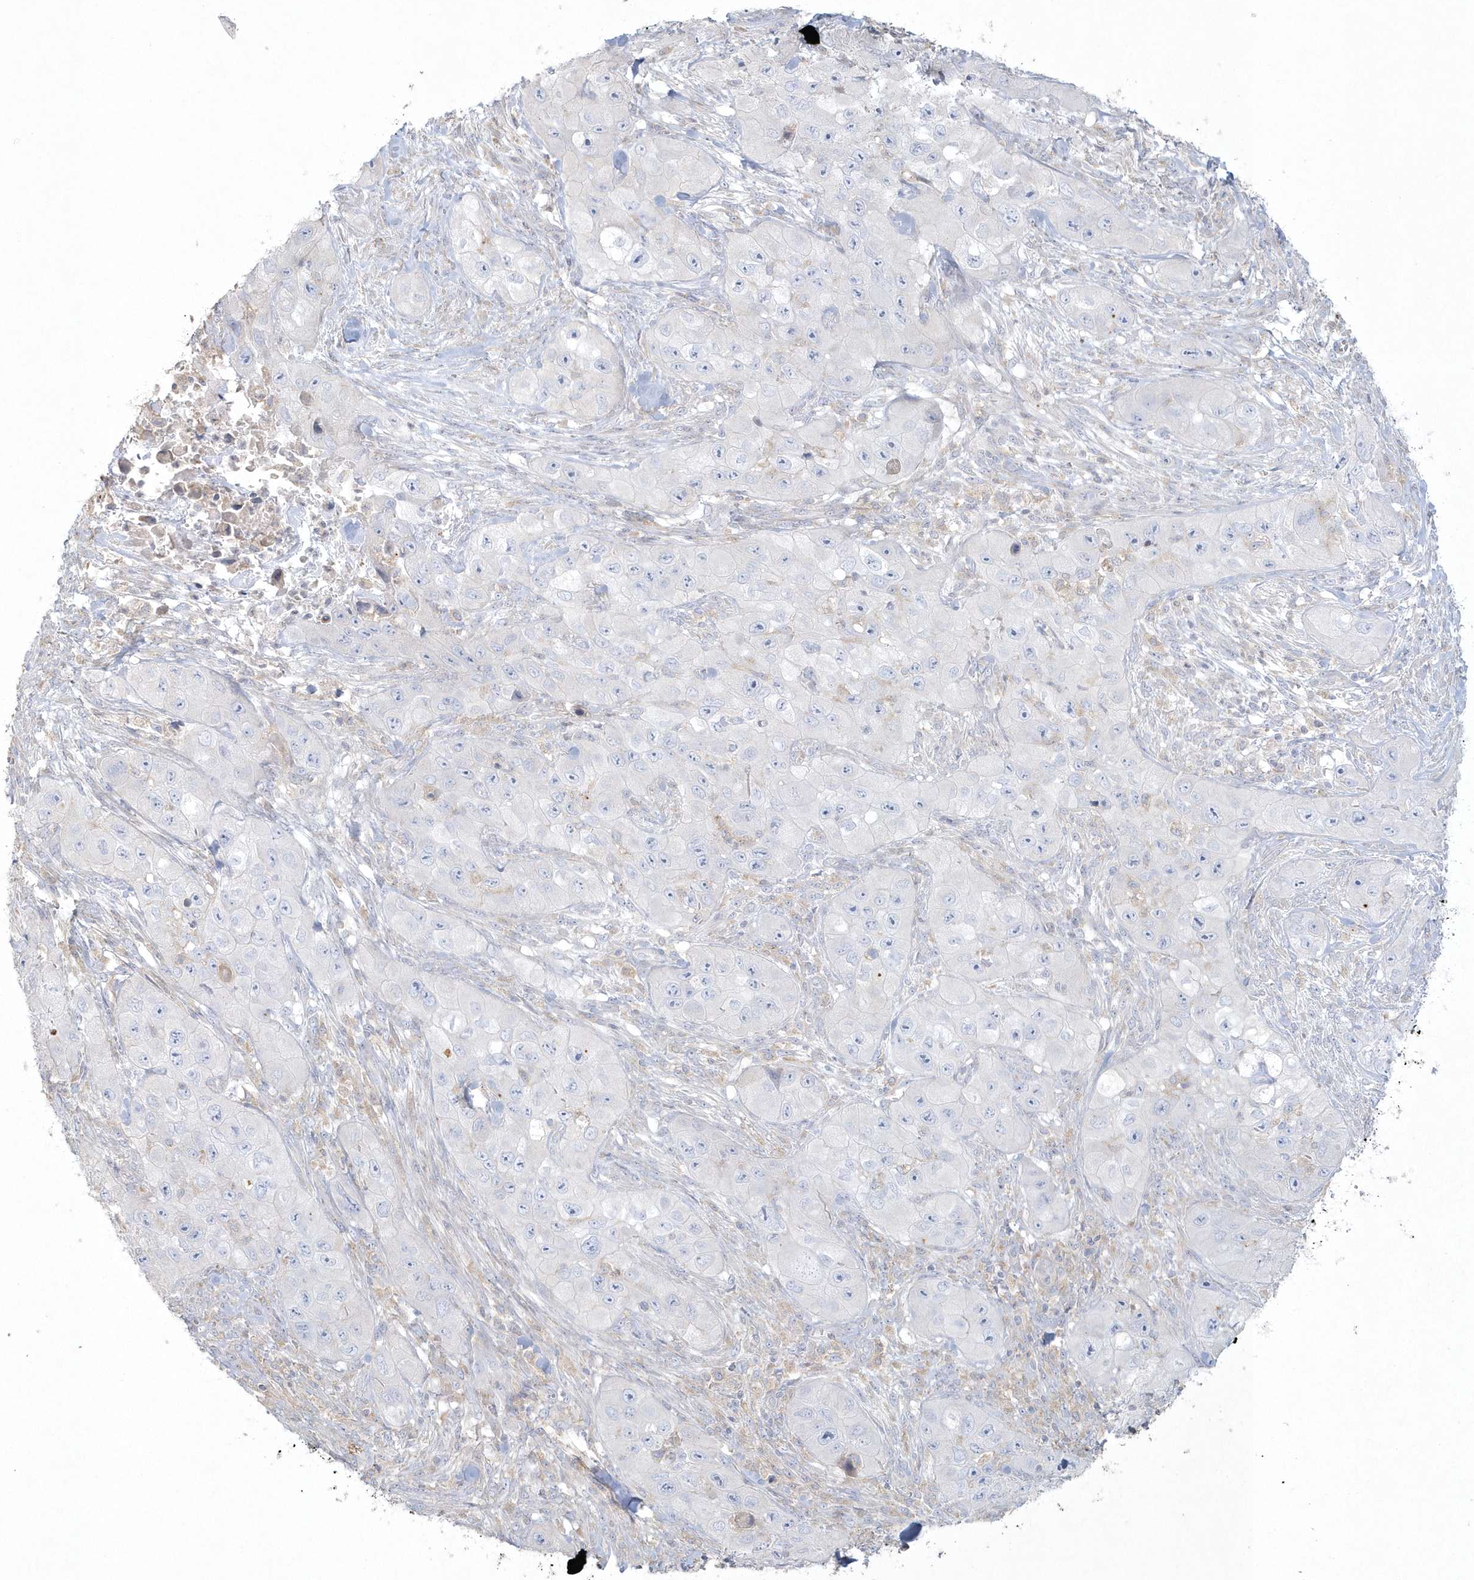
{"staining": {"intensity": "negative", "quantity": "none", "location": "none"}, "tissue": "skin cancer", "cell_type": "Tumor cells", "image_type": "cancer", "snomed": [{"axis": "morphology", "description": "Squamous cell carcinoma, NOS"}, {"axis": "topography", "description": "Skin"}, {"axis": "topography", "description": "Subcutis"}], "caption": "High magnification brightfield microscopy of skin cancer (squamous cell carcinoma) stained with DAB (brown) and counterstained with hematoxylin (blue): tumor cells show no significant expression. Nuclei are stained in blue.", "gene": "BLTP3A", "patient": {"sex": "male", "age": 73}}